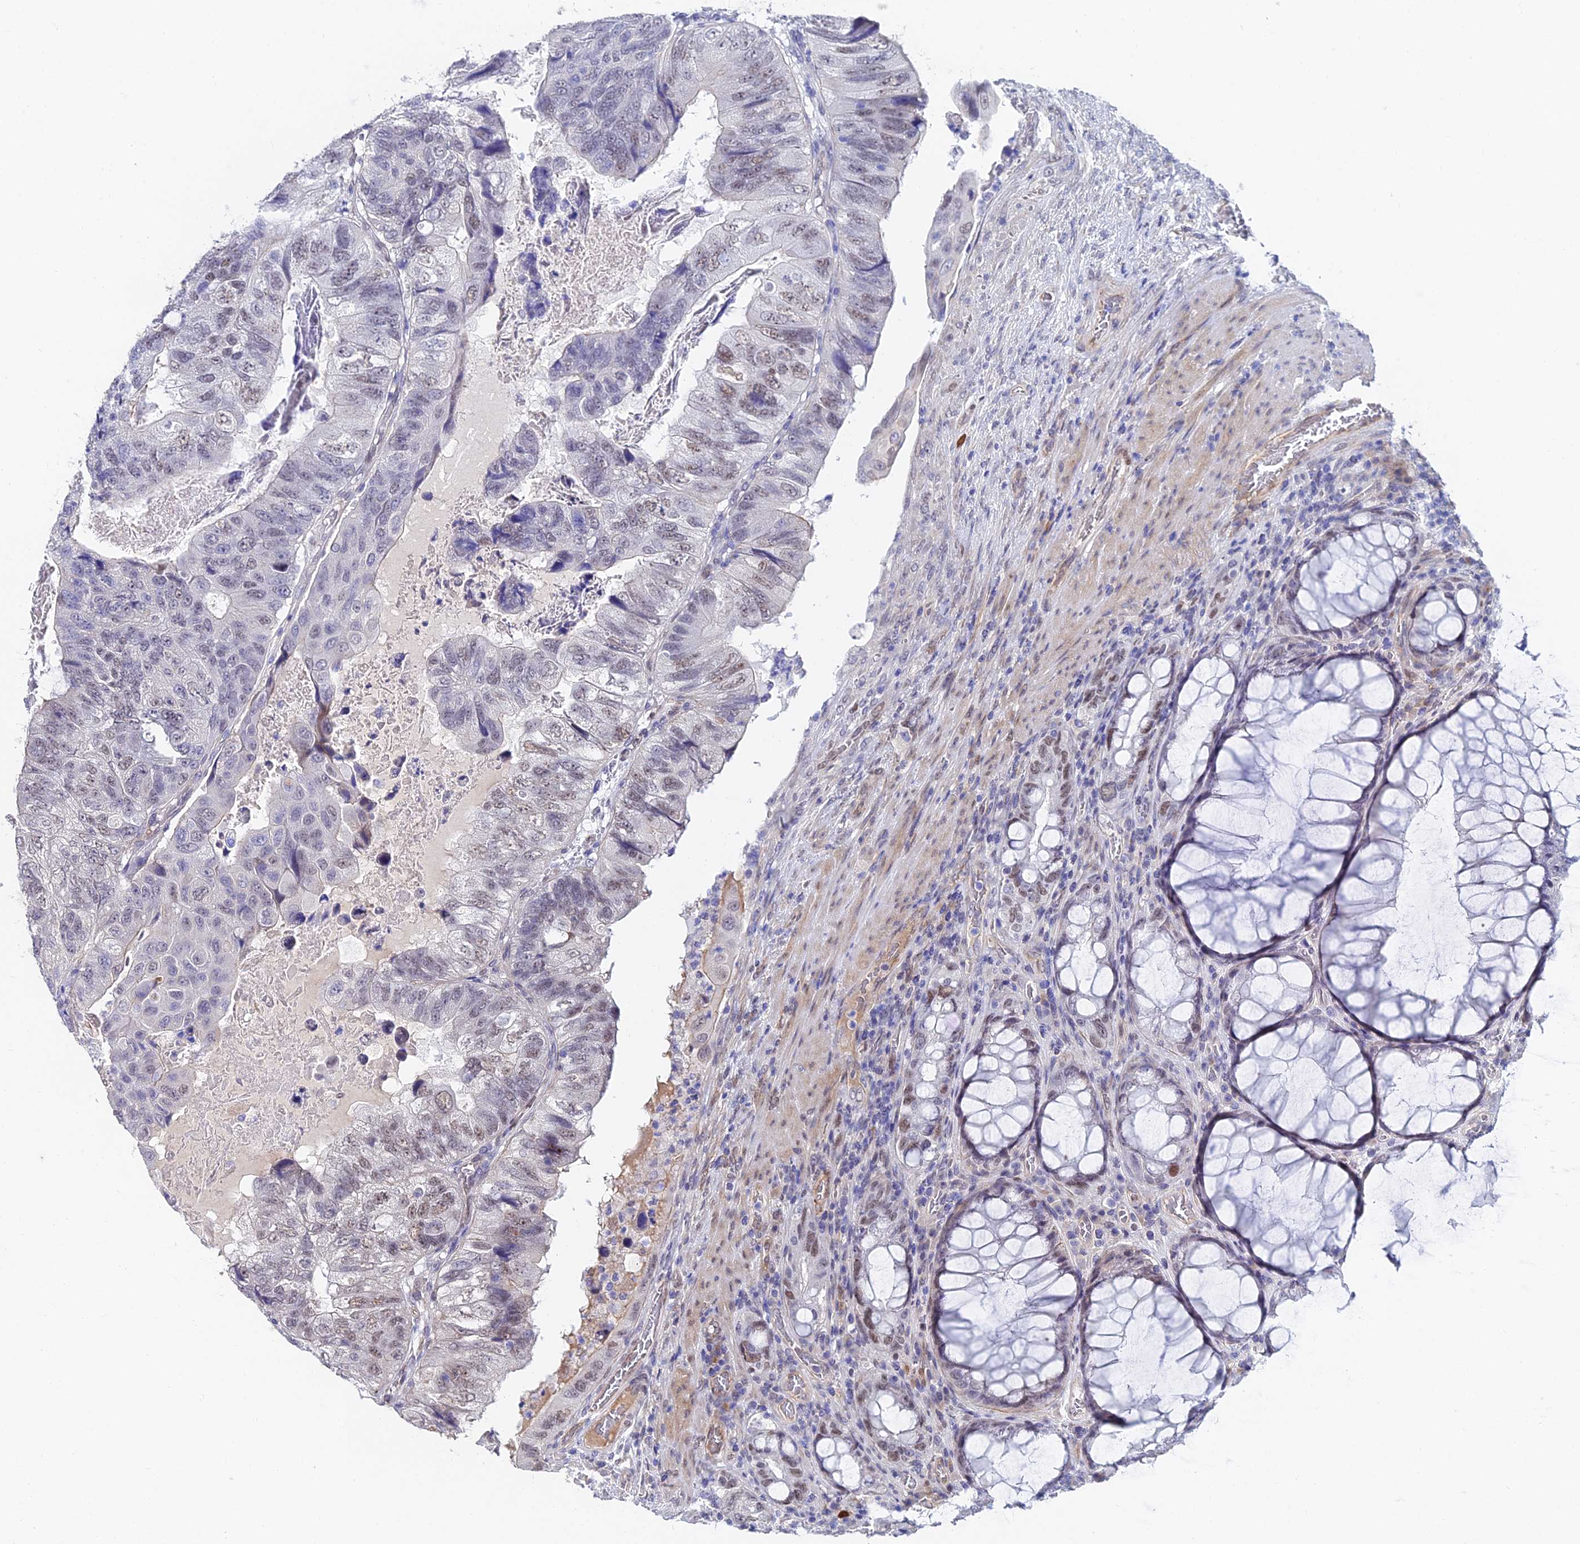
{"staining": {"intensity": "strong", "quantity": "<25%", "location": "nuclear"}, "tissue": "colorectal cancer", "cell_type": "Tumor cells", "image_type": "cancer", "snomed": [{"axis": "morphology", "description": "Adenocarcinoma, NOS"}, {"axis": "topography", "description": "Rectum"}], "caption": "Immunohistochemistry of adenocarcinoma (colorectal) demonstrates medium levels of strong nuclear positivity in approximately <25% of tumor cells.", "gene": "TRIM24", "patient": {"sex": "male", "age": 63}}